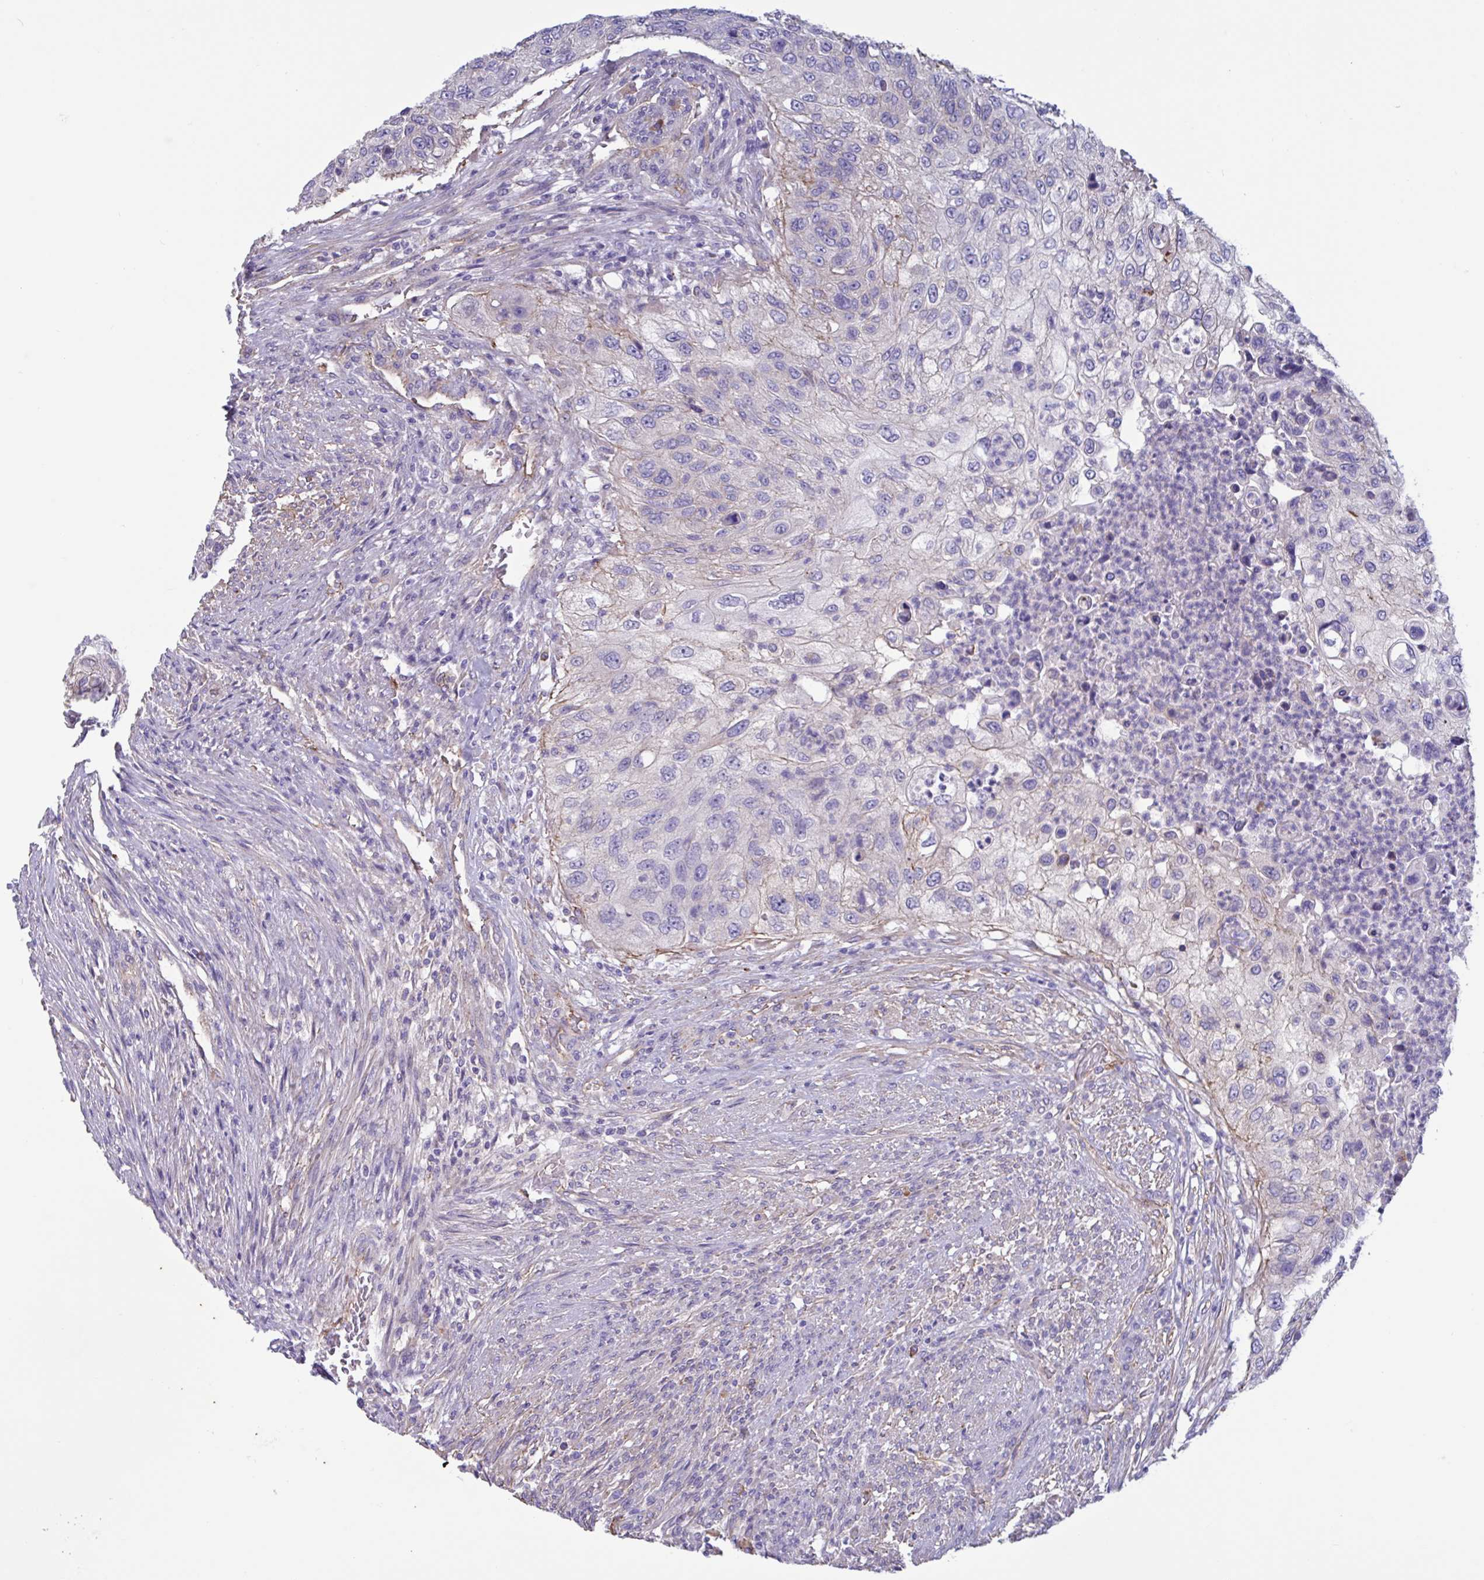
{"staining": {"intensity": "weak", "quantity": "<25%", "location": "cytoplasmic/membranous"}, "tissue": "urothelial cancer", "cell_type": "Tumor cells", "image_type": "cancer", "snomed": [{"axis": "morphology", "description": "Urothelial carcinoma, High grade"}, {"axis": "topography", "description": "Urinary bladder"}], "caption": "Immunohistochemical staining of urothelial carcinoma (high-grade) reveals no significant positivity in tumor cells.", "gene": "SLC66A1", "patient": {"sex": "female", "age": 60}}